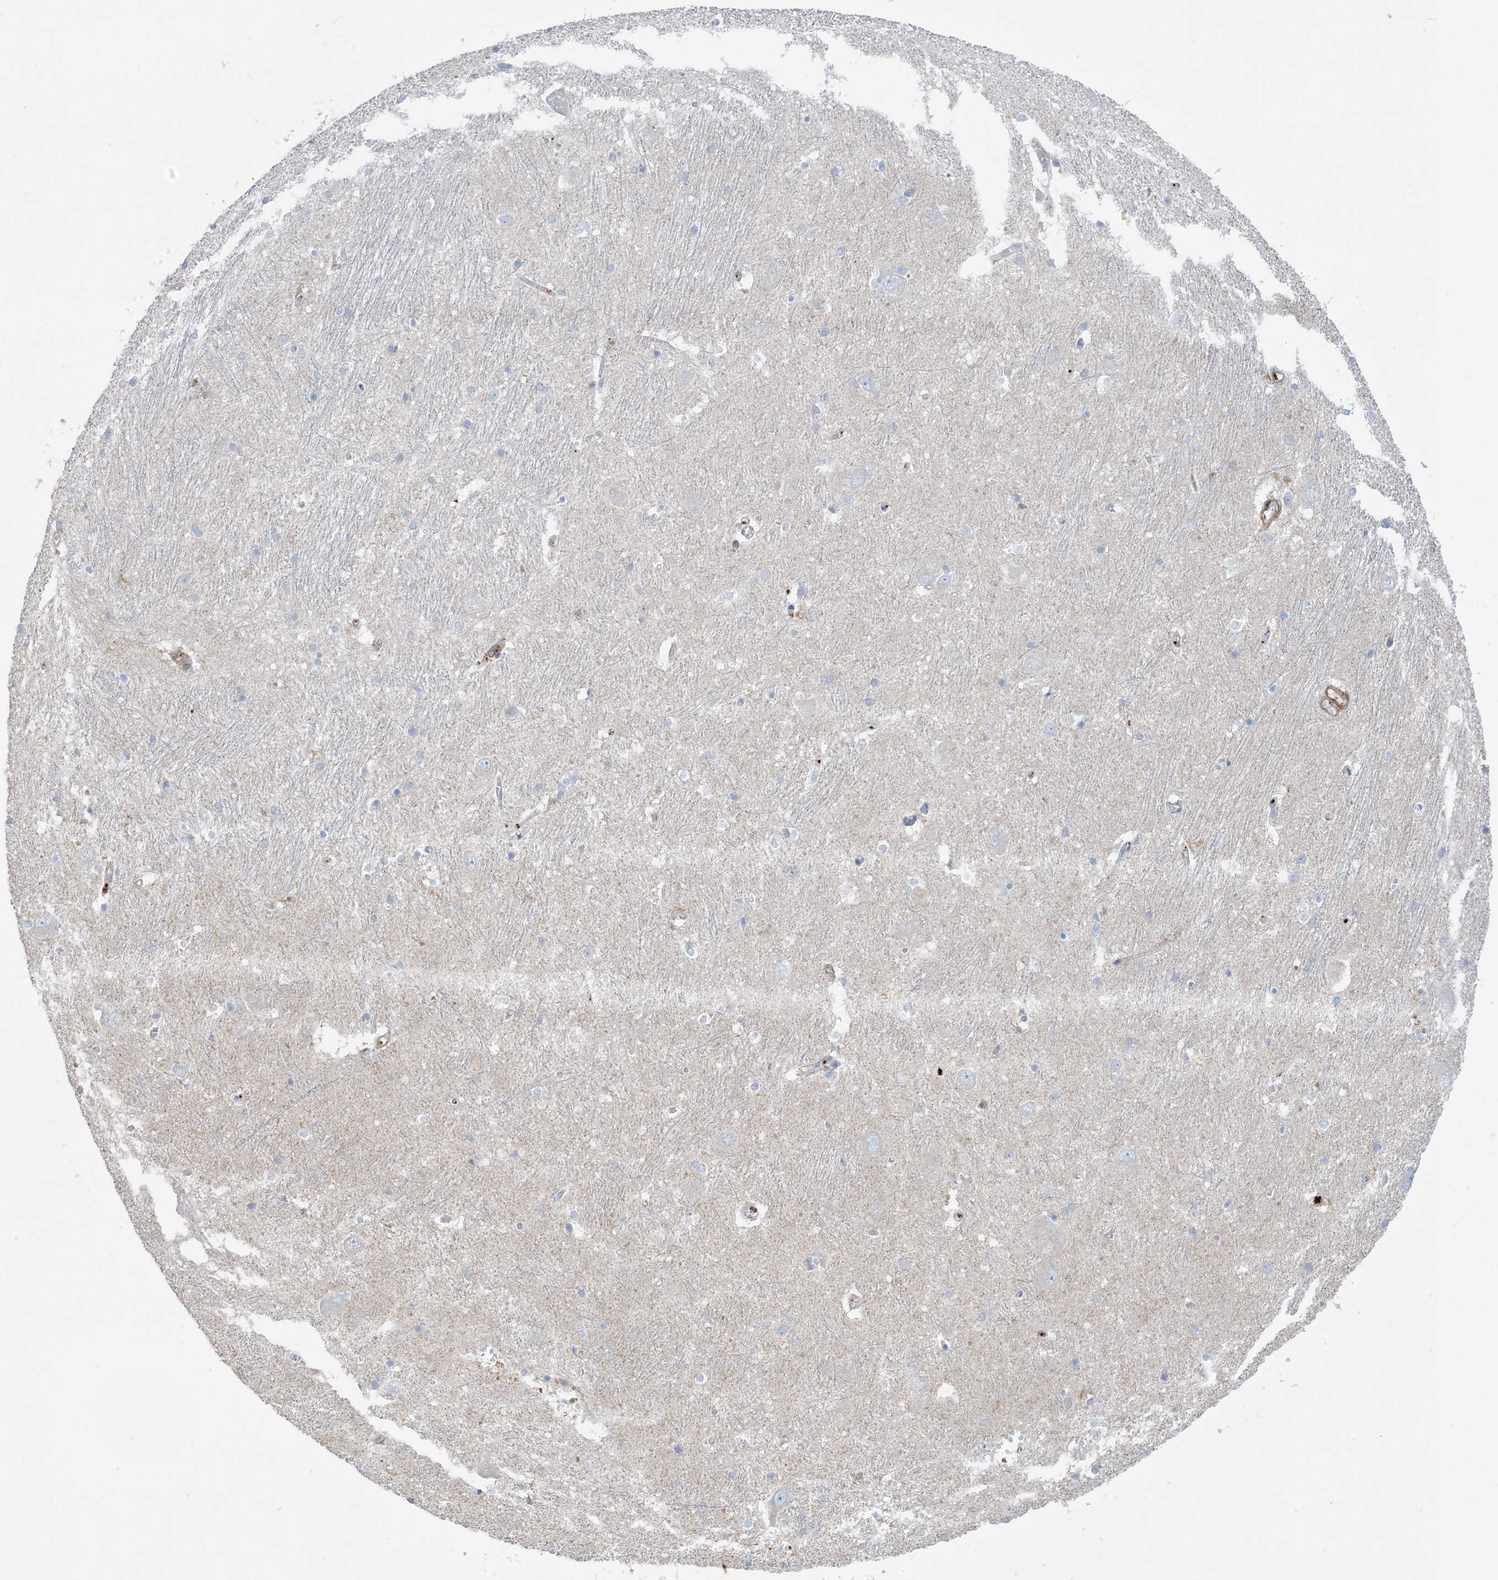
{"staining": {"intensity": "negative", "quantity": "none", "location": "none"}, "tissue": "caudate", "cell_type": "Glial cells", "image_type": "normal", "snomed": [{"axis": "morphology", "description": "Normal tissue, NOS"}, {"axis": "topography", "description": "Lateral ventricle wall"}], "caption": "Immunohistochemistry (IHC) micrograph of benign caudate: caudate stained with DAB (3,3'-diaminobenzidine) exhibits no significant protein expression in glial cells.", "gene": "GTF3C2", "patient": {"sex": "male", "age": 37}}